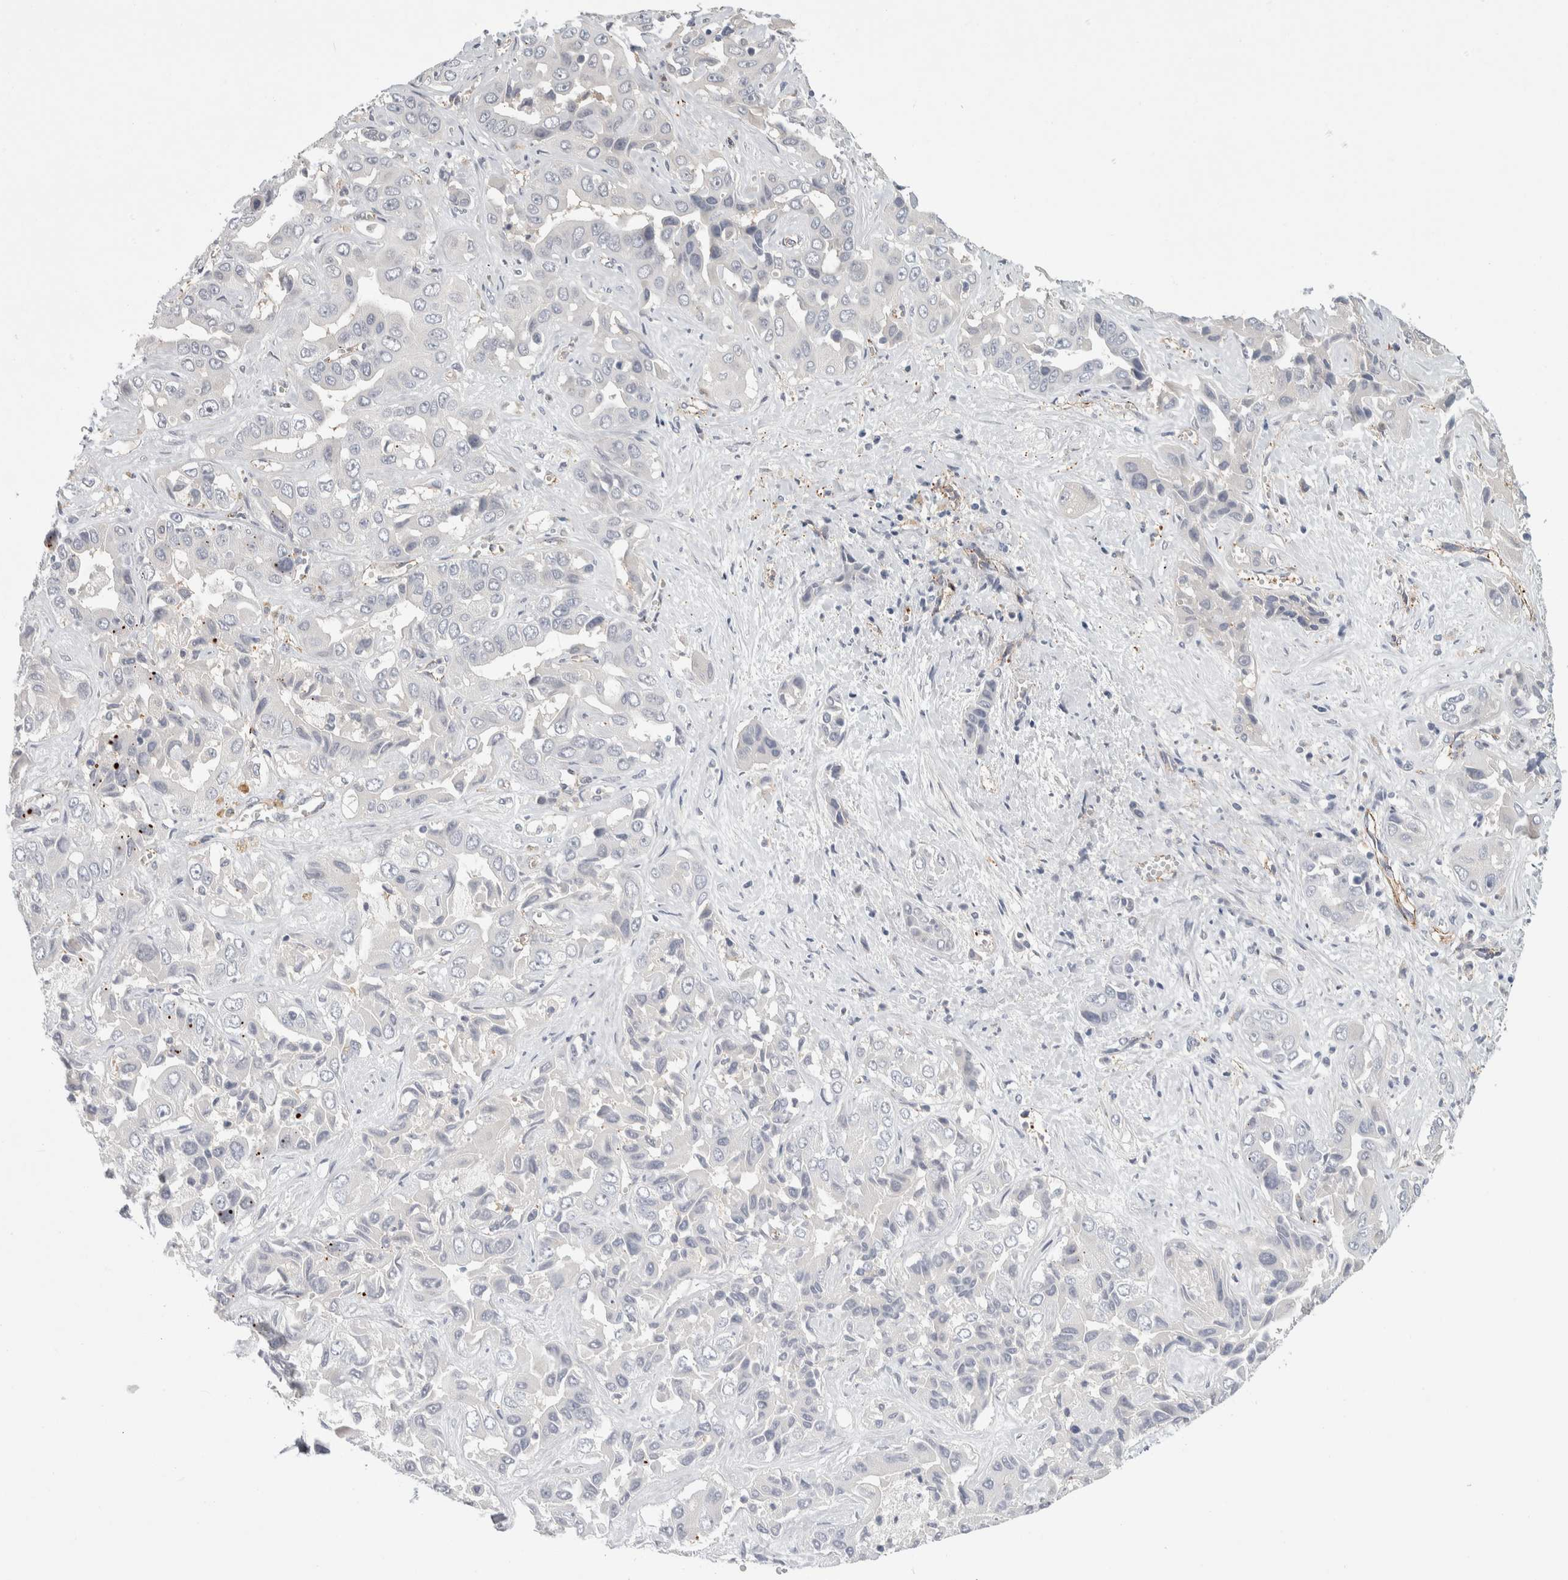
{"staining": {"intensity": "negative", "quantity": "none", "location": "none"}, "tissue": "liver cancer", "cell_type": "Tumor cells", "image_type": "cancer", "snomed": [{"axis": "morphology", "description": "Cholangiocarcinoma"}, {"axis": "topography", "description": "Liver"}], "caption": "An immunohistochemistry (IHC) image of liver cancer is shown. There is no staining in tumor cells of liver cancer. The staining is performed using DAB brown chromogen with nuclei counter-stained in using hematoxylin.", "gene": "ZNF862", "patient": {"sex": "female", "age": 52}}